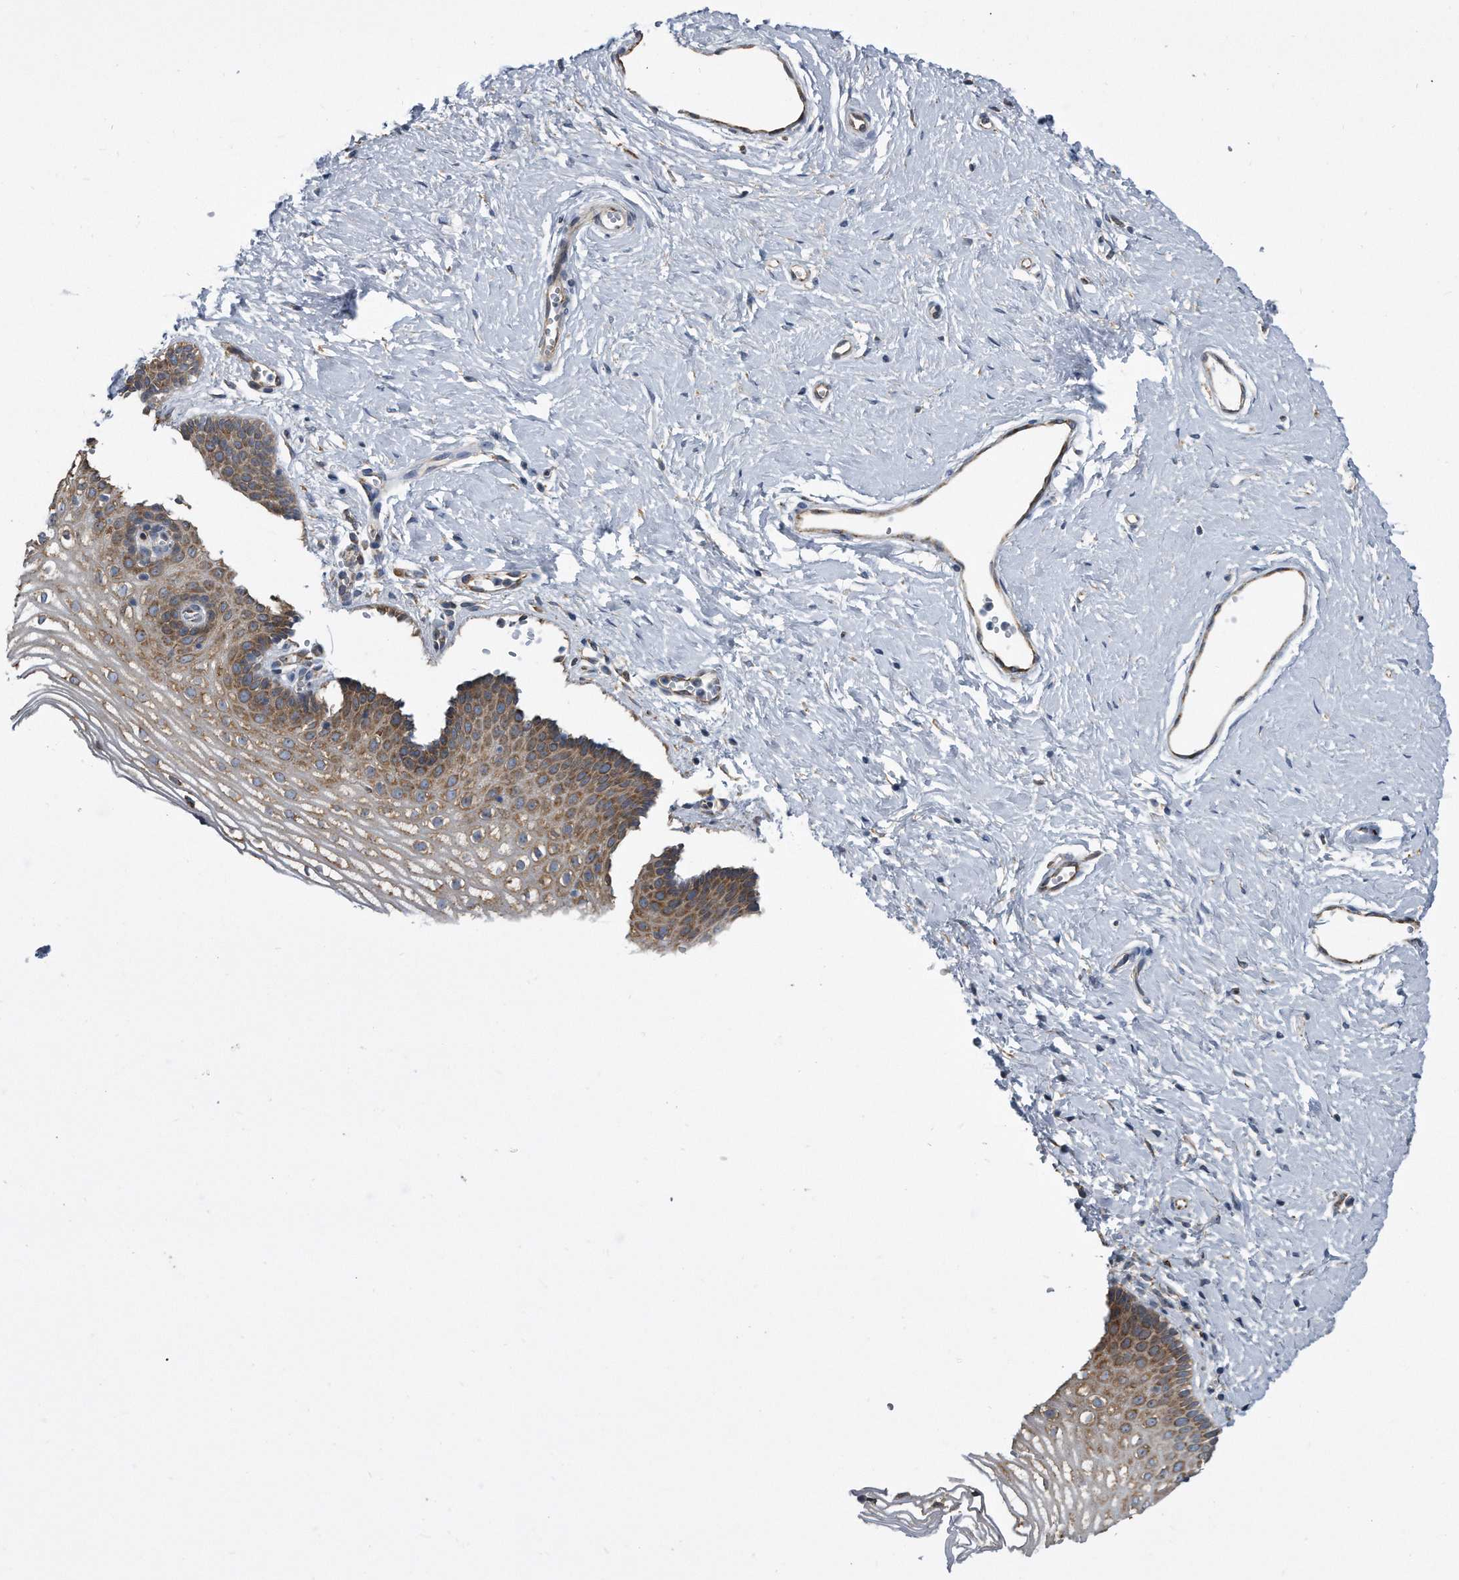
{"staining": {"intensity": "moderate", "quantity": "25%-75%", "location": "cytoplasmic/membranous"}, "tissue": "vagina", "cell_type": "Squamous epithelial cells", "image_type": "normal", "snomed": [{"axis": "morphology", "description": "Normal tissue, NOS"}, {"axis": "topography", "description": "Vagina"}], "caption": "Approximately 25%-75% of squamous epithelial cells in benign human vagina show moderate cytoplasmic/membranous protein positivity as visualized by brown immunohistochemical staining.", "gene": "CCDC47", "patient": {"sex": "female", "age": 32}}